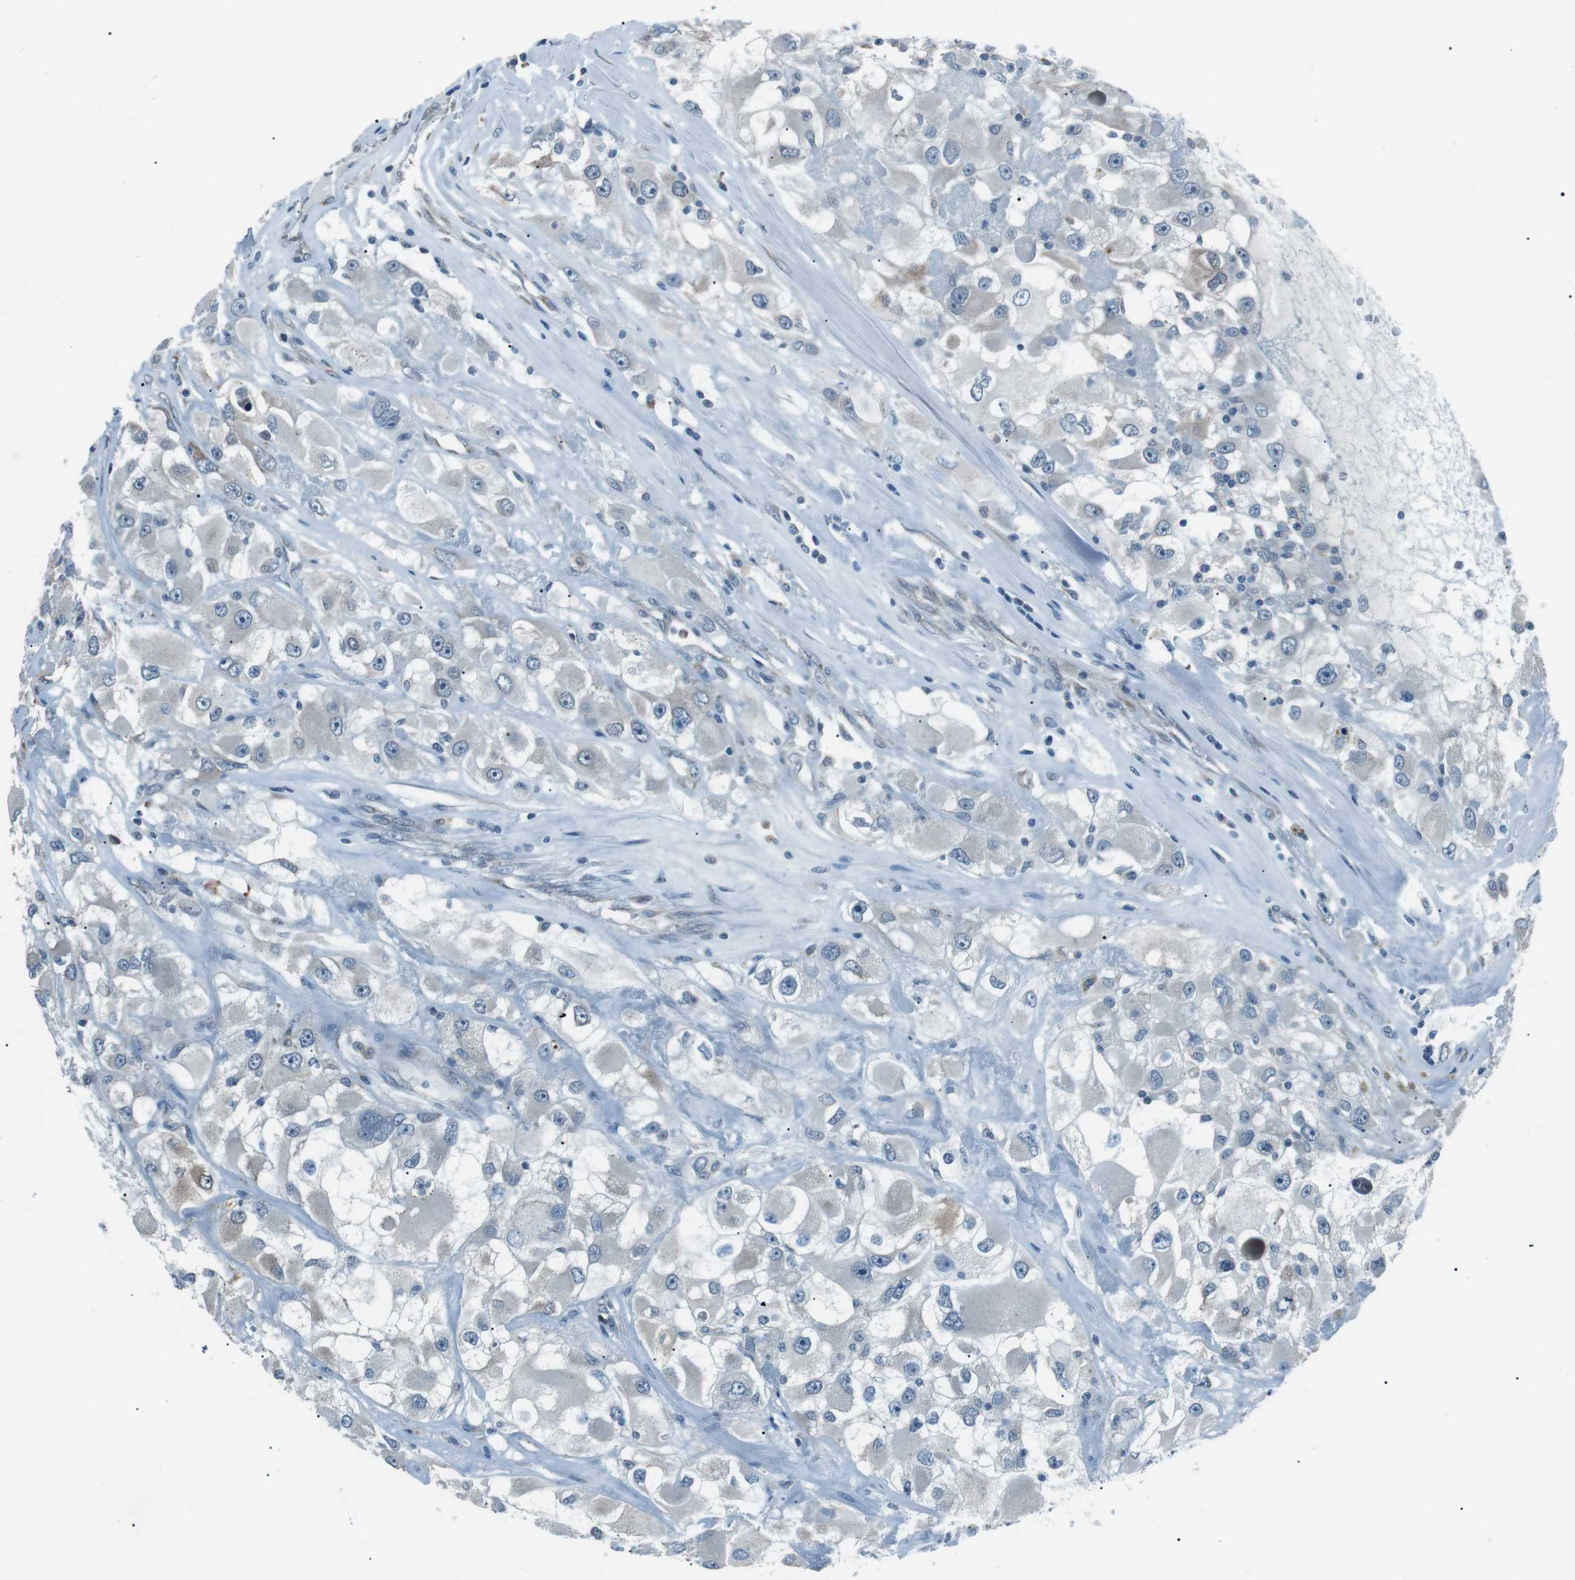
{"staining": {"intensity": "negative", "quantity": "none", "location": "none"}, "tissue": "renal cancer", "cell_type": "Tumor cells", "image_type": "cancer", "snomed": [{"axis": "morphology", "description": "Adenocarcinoma, NOS"}, {"axis": "topography", "description": "Kidney"}], "caption": "This micrograph is of adenocarcinoma (renal) stained with immunohistochemistry to label a protein in brown with the nuclei are counter-stained blue. There is no staining in tumor cells.", "gene": "SERPINB2", "patient": {"sex": "female", "age": 52}}